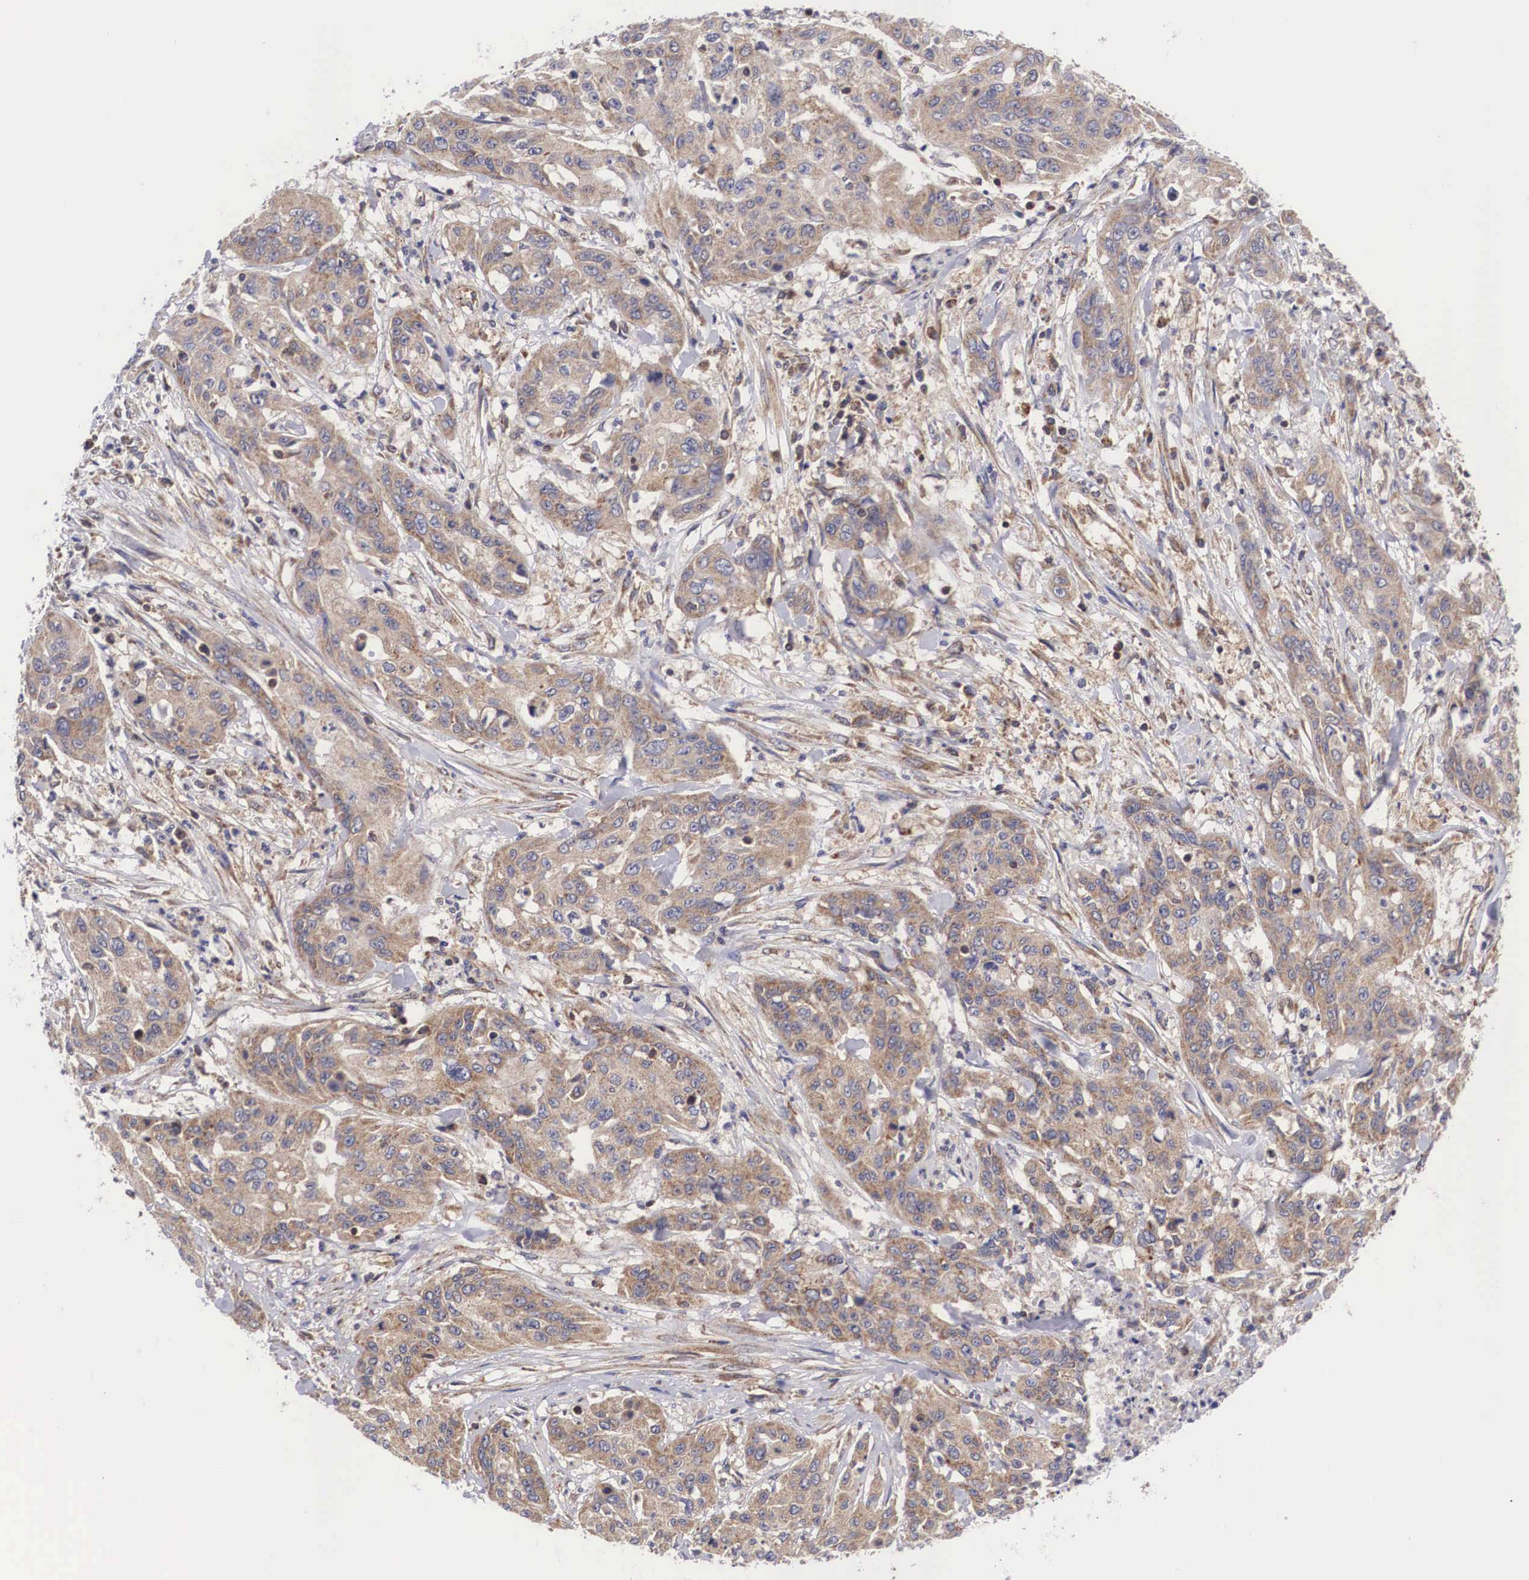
{"staining": {"intensity": "moderate", "quantity": ">75%", "location": "cytoplasmic/membranous"}, "tissue": "cervical cancer", "cell_type": "Tumor cells", "image_type": "cancer", "snomed": [{"axis": "morphology", "description": "Squamous cell carcinoma, NOS"}, {"axis": "topography", "description": "Cervix"}], "caption": "Tumor cells reveal medium levels of moderate cytoplasmic/membranous staining in about >75% of cells in squamous cell carcinoma (cervical). The staining is performed using DAB brown chromogen to label protein expression. The nuclei are counter-stained blue using hematoxylin.", "gene": "DHRS1", "patient": {"sex": "female", "age": 41}}